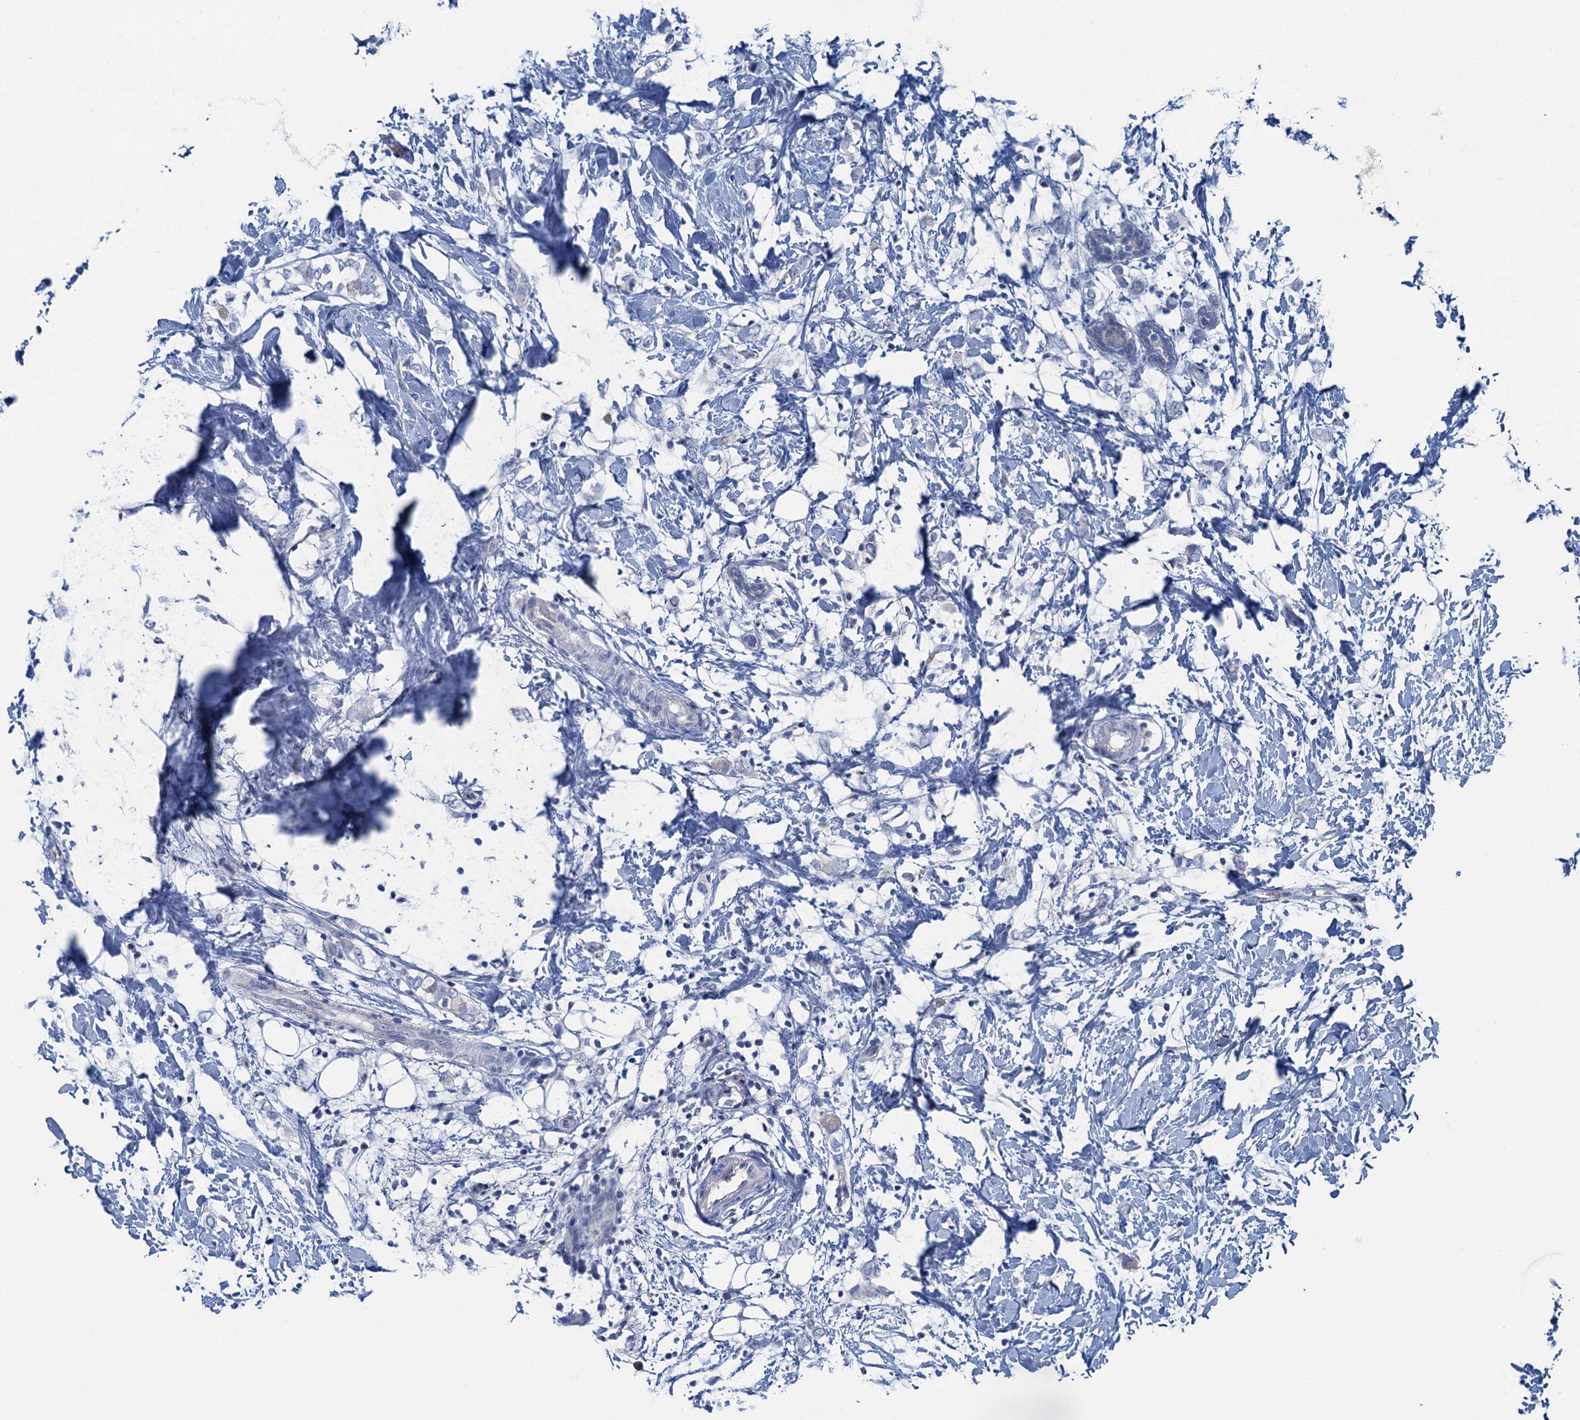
{"staining": {"intensity": "negative", "quantity": "none", "location": "none"}, "tissue": "breast cancer", "cell_type": "Tumor cells", "image_type": "cancer", "snomed": [{"axis": "morphology", "description": "Normal tissue, NOS"}, {"axis": "morphology", "description": "Lobular carcinoma"}, {"axis": "topography", "description": "Breast"}], "caption": "Immunohistochemistry (IHC) photomicrograph of neoplastic tissue: human breast cancer (lobular carcinoma) stained with DAB (3,3'-diaminobenzidine) reveals no significant protein positivity in tumor cells.", "gene": "MYADML2", "patient": {"sex": "female", "age": 47}}